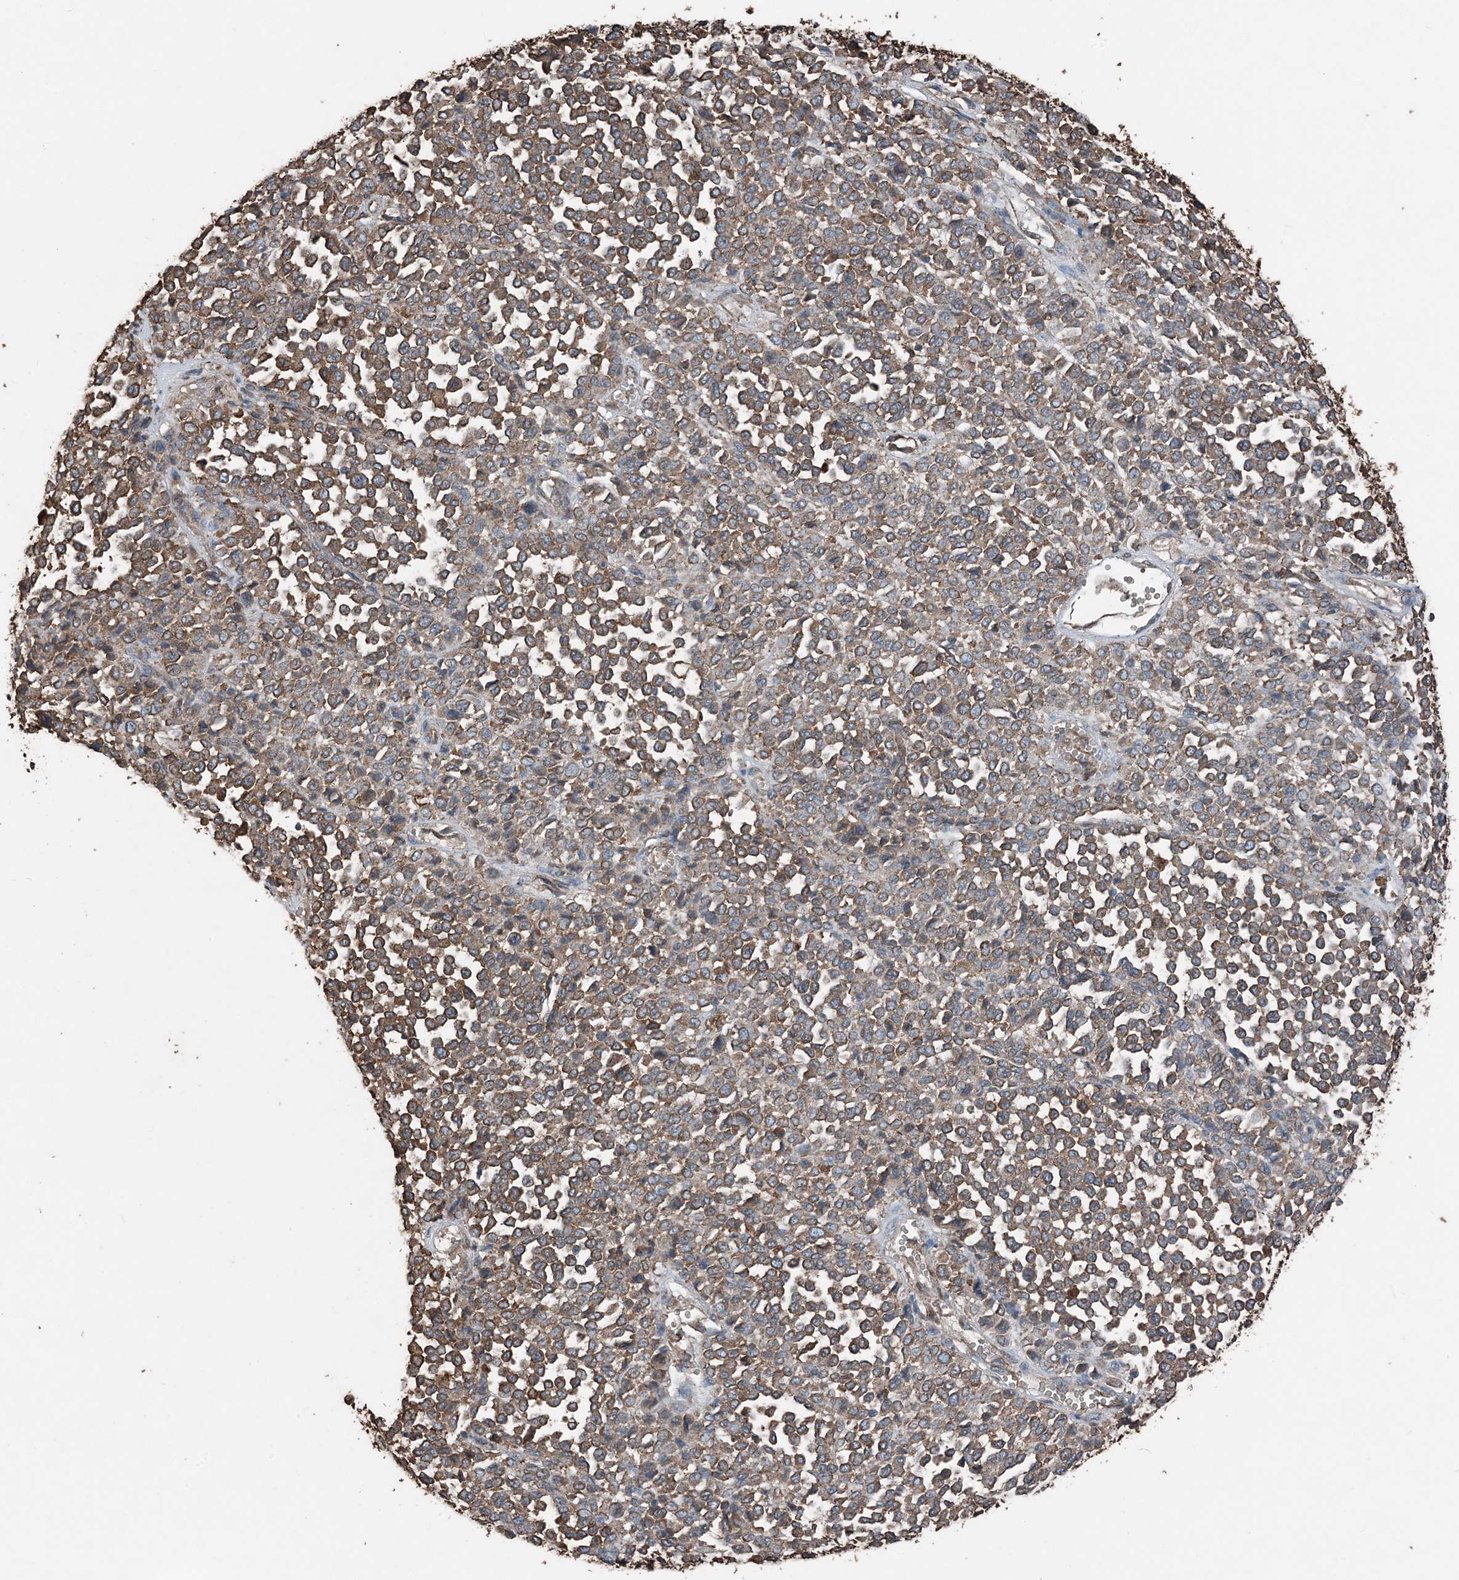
{"staining": {"intensity": "moderate", "quantity": ">75%", "location": "cytoplasmic/membranous"}, "tissue": "melanoma", "cell_type": "Tumor cells", "image_type": "cancer", "snomed": [{"axis": "morphology", "description": "Malignant melanoma, Metastatic site"}, {"axis": "topography", "description": "Pancreas"}], "caption": "Malignant melanoma (metastatic site) was stained to show a protein in brown. There is medium levels of moderate cytoplasmic/membranous expression in approximately >75% of tumor cells.", "gene": "PDIA6", "patient": {"sex": "female", "age": 30}}